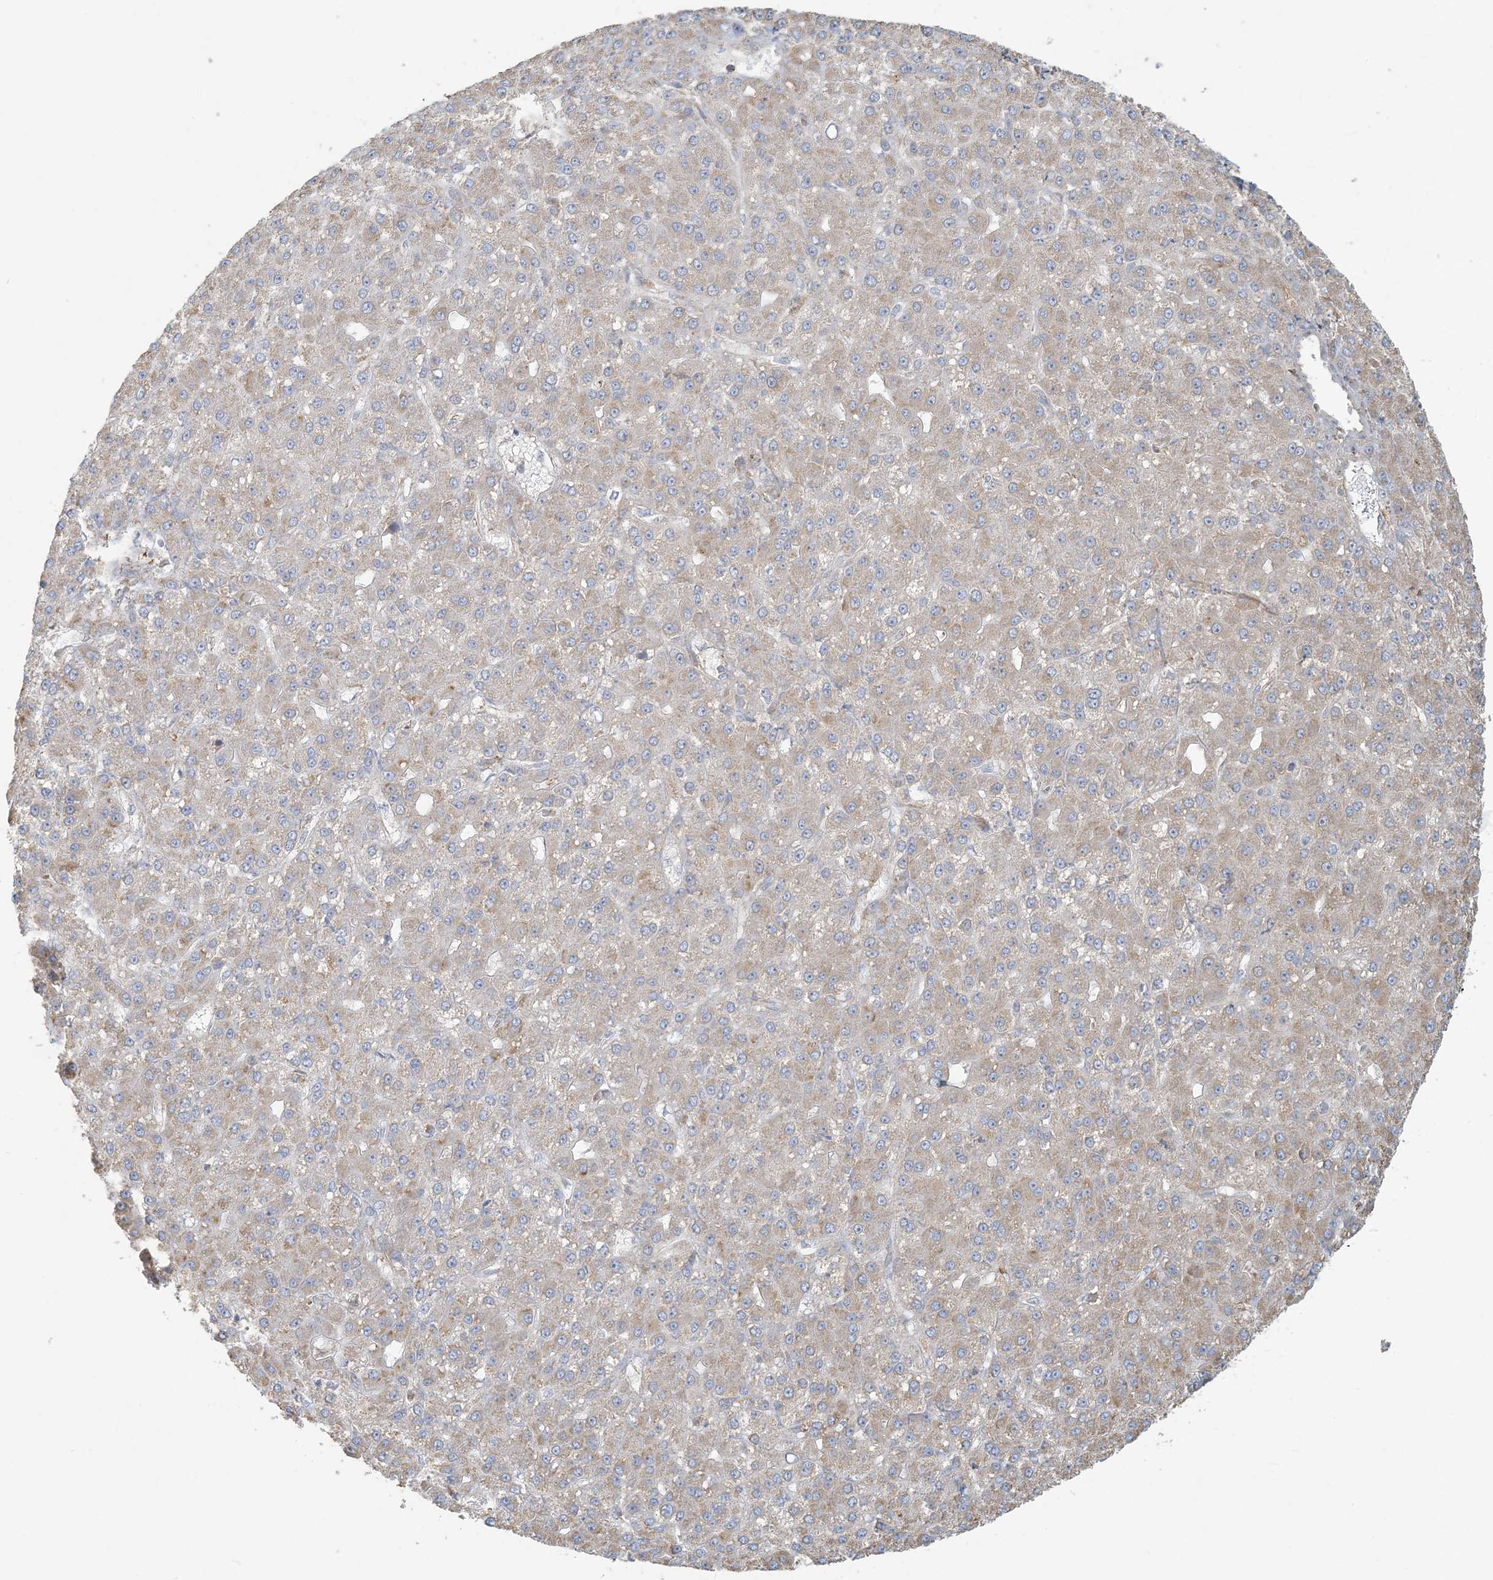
{"staining": {"intensity": "weak", "quantity": ">75%", "location": "cytoplasmic/membranous"}, "tissue": "liver cancer", "cell_type": "Tumor cells", "image_type": "cancer", "snomed": [{"axis": "morphology", "description": "Carcinoma, Hepatocellular, NOS"}, {"axis": "topography", "description": "Liver"}], "caption": "Weak cytoplasmic/membranous staining for a protein is identified in about >75% of tumor cells of liver hepatocellular carcinoma using immunohistochemistry.", "gene": "HACL1", "patient": {"sex": "male", "age": 67}}